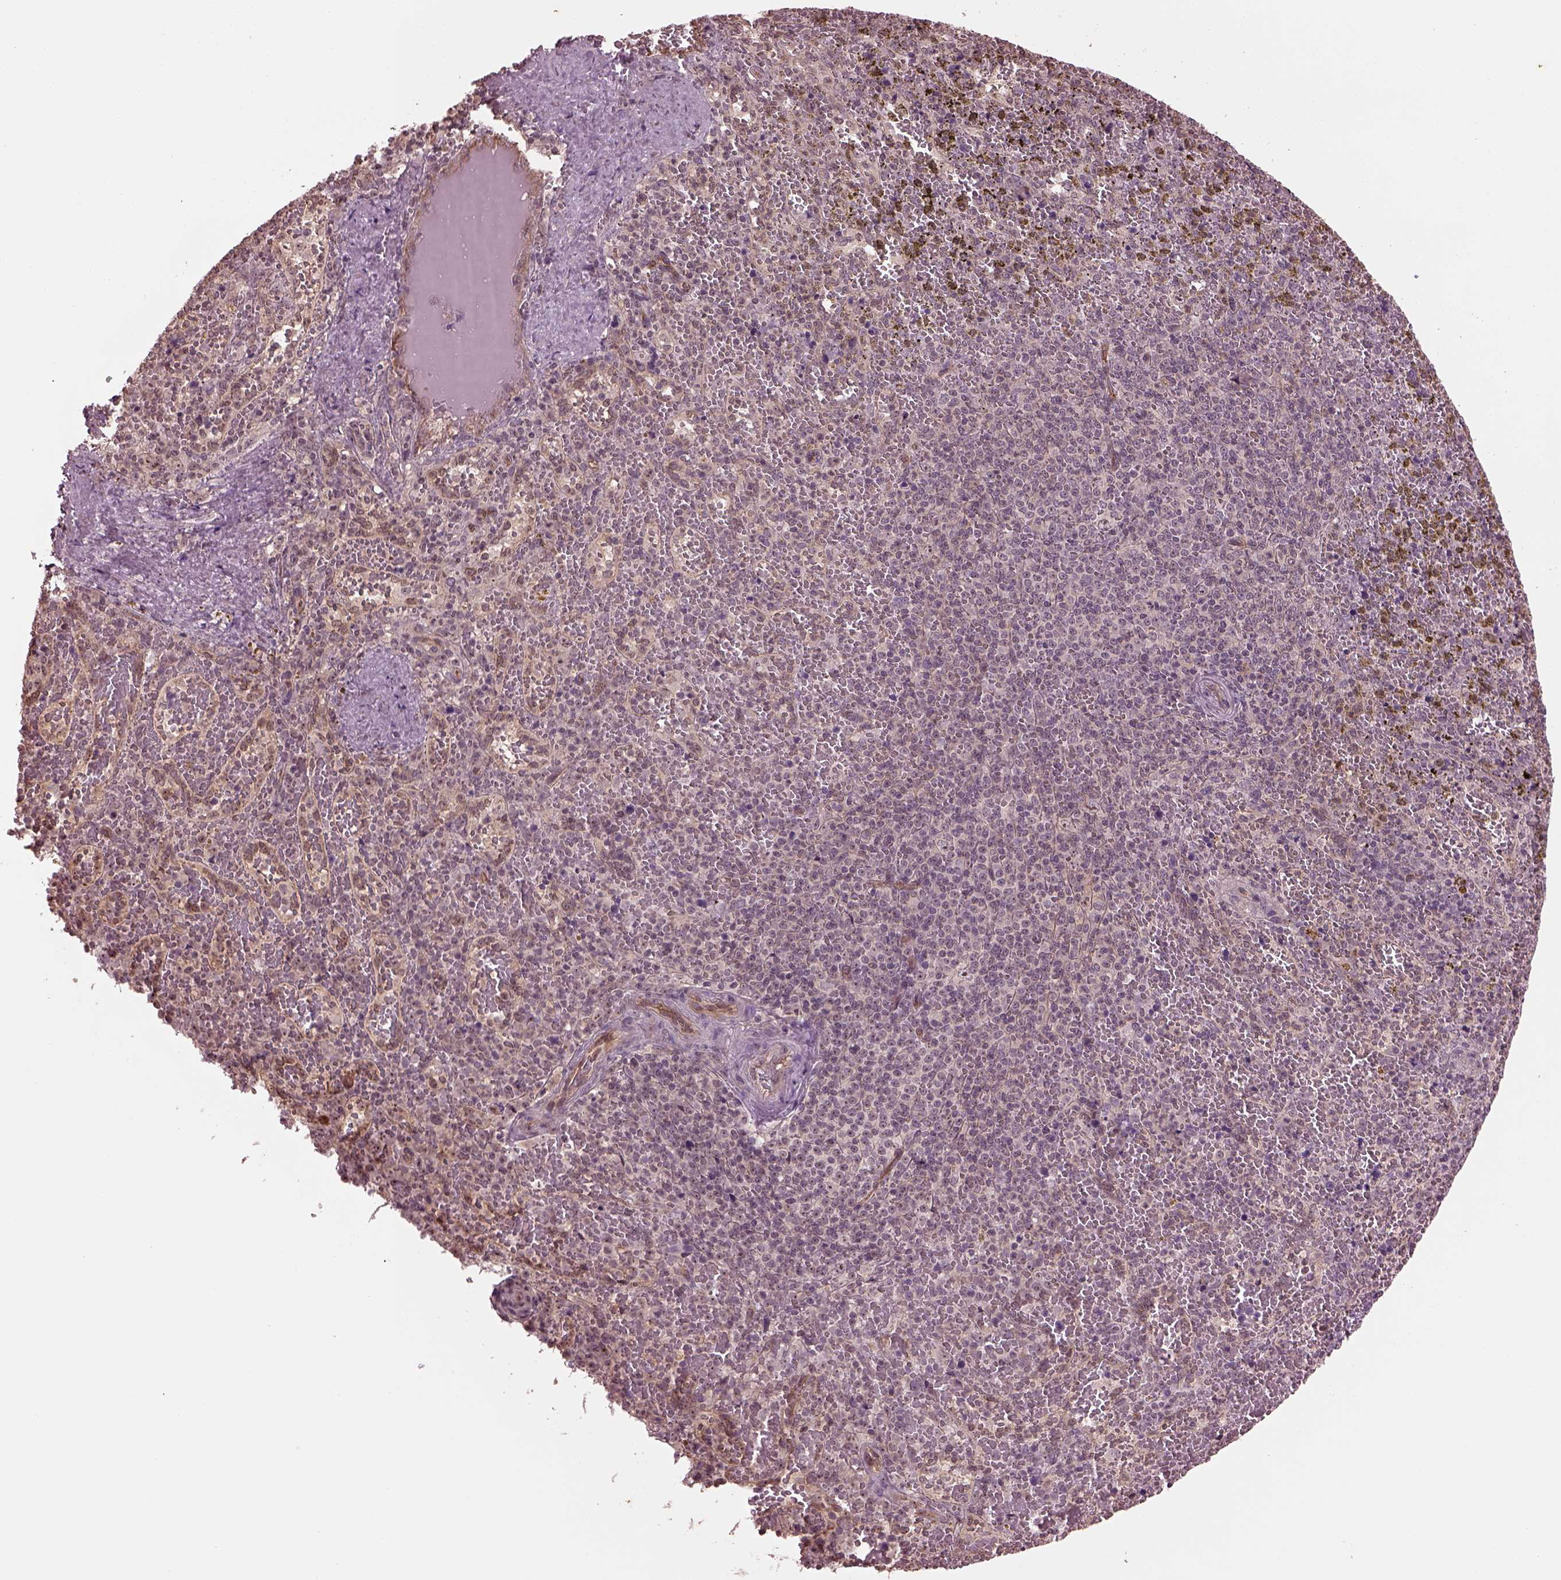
{"staining": {"intensity": "negative", "quantity": "none", "location": "none"}, "tissue": "spleen", "cell_type": "Cells in red pulp", "image_type": "normal", "snomed": [{"axis": "morphology", "description": "Normal tissue, NOS"}, {"axis": "topography", "description": "Spleen"}], "caption": "An IHC histopathology image of unremarkable spleen is shown. There is no staining in cells in red pulp of spleen.", "gene": "GNRH1", "patient": {"sex": "female", "age": 50}}